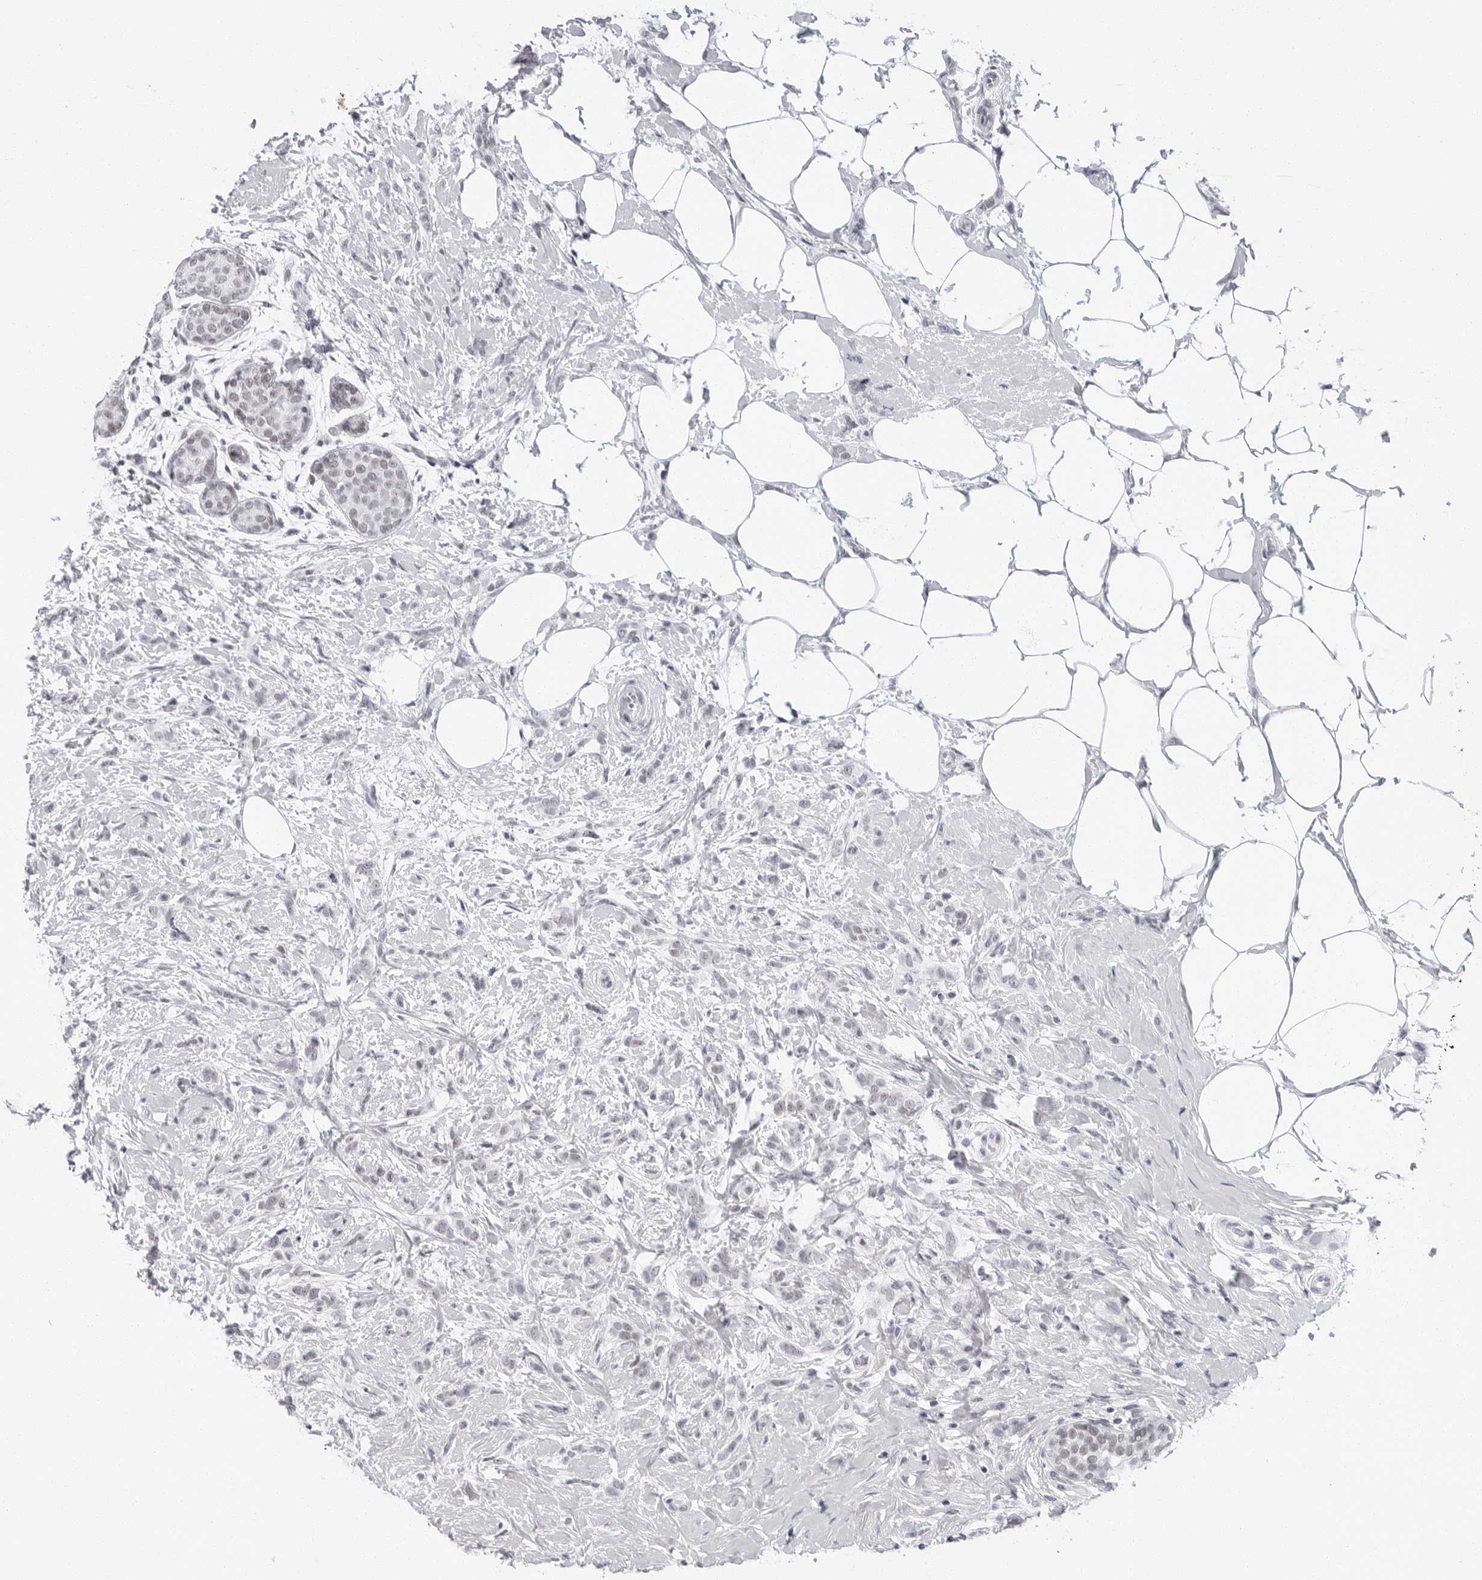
{"staining": {"intensity": "negative", "quantity": "none", "location": "none"}, "tissue": "breast cancer", "cell_type": "Tumor cells", "image_type": "cancer", "snomed": [{"axis": "morphology", "description": "Lobular carcinoma, in situ"}, {"axis": "morphology", "description": "Lobular carcinoma"}, {"axis": "topography", "description": "Breast"}], "caption": "IHC photomicrograph of human breast cancer (lobular carcinoma in situ) stained for a protein (brown), which demonstrates no staining in tumor cells.", "gene": "VEZF1", "patient": {"sex": "female", "age": 41}}